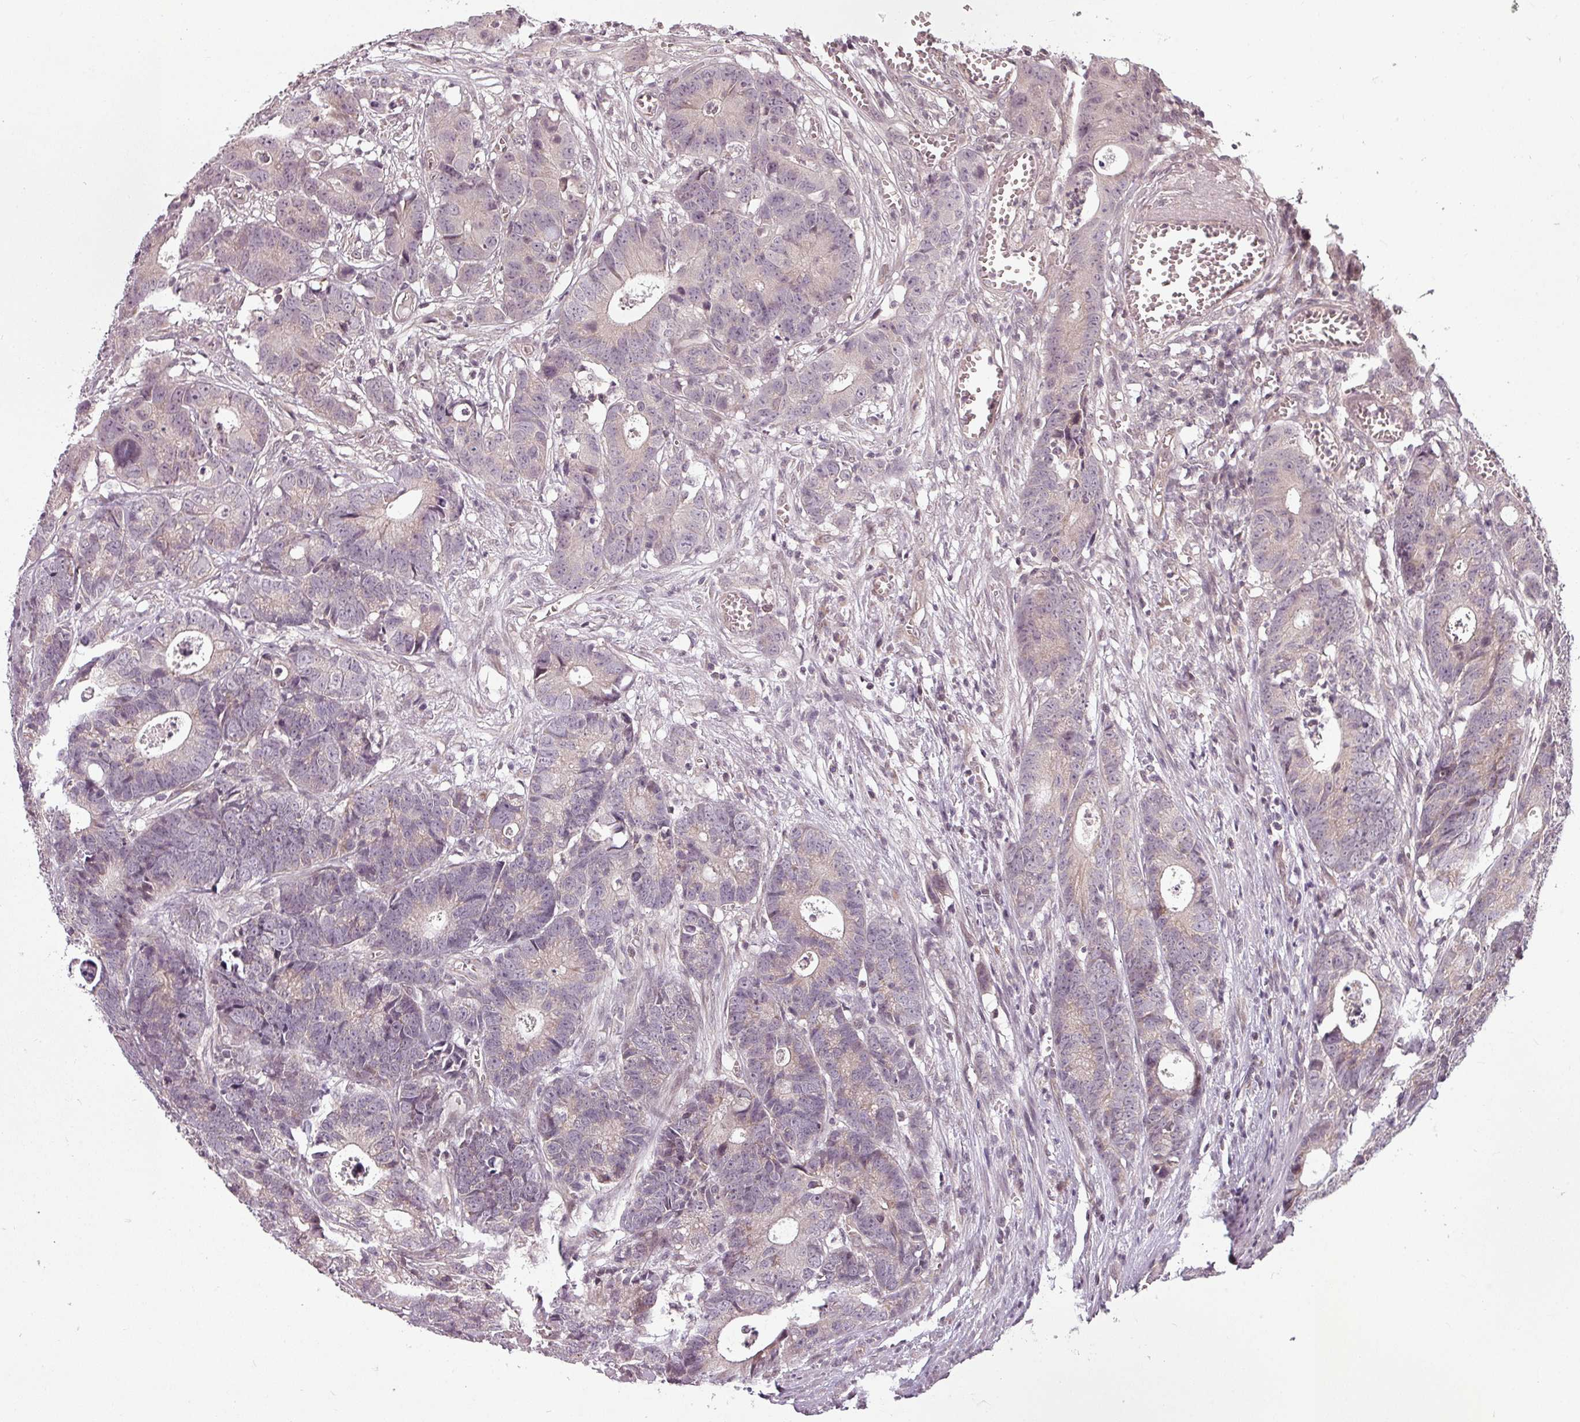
{"staining": {"intensity": "weak", "quantity": "<25%", "location": "cytoplasmic/membranous"}, "tissue": "colorectal cancer", "cell_type": "Tumor cells", "image_type": "cancer", "snomed": [{"axis": "morphology", "description": "Adenocarcinoma, NOS"}, {"axis": "topography", "description": "Colon"}], "caption": "A micrograph of human adenocarcinoma (colorectal) is negative for staining in tumor cells.", "gene": "CLIC1", "patient": {"sex": "female", "age": 57}}